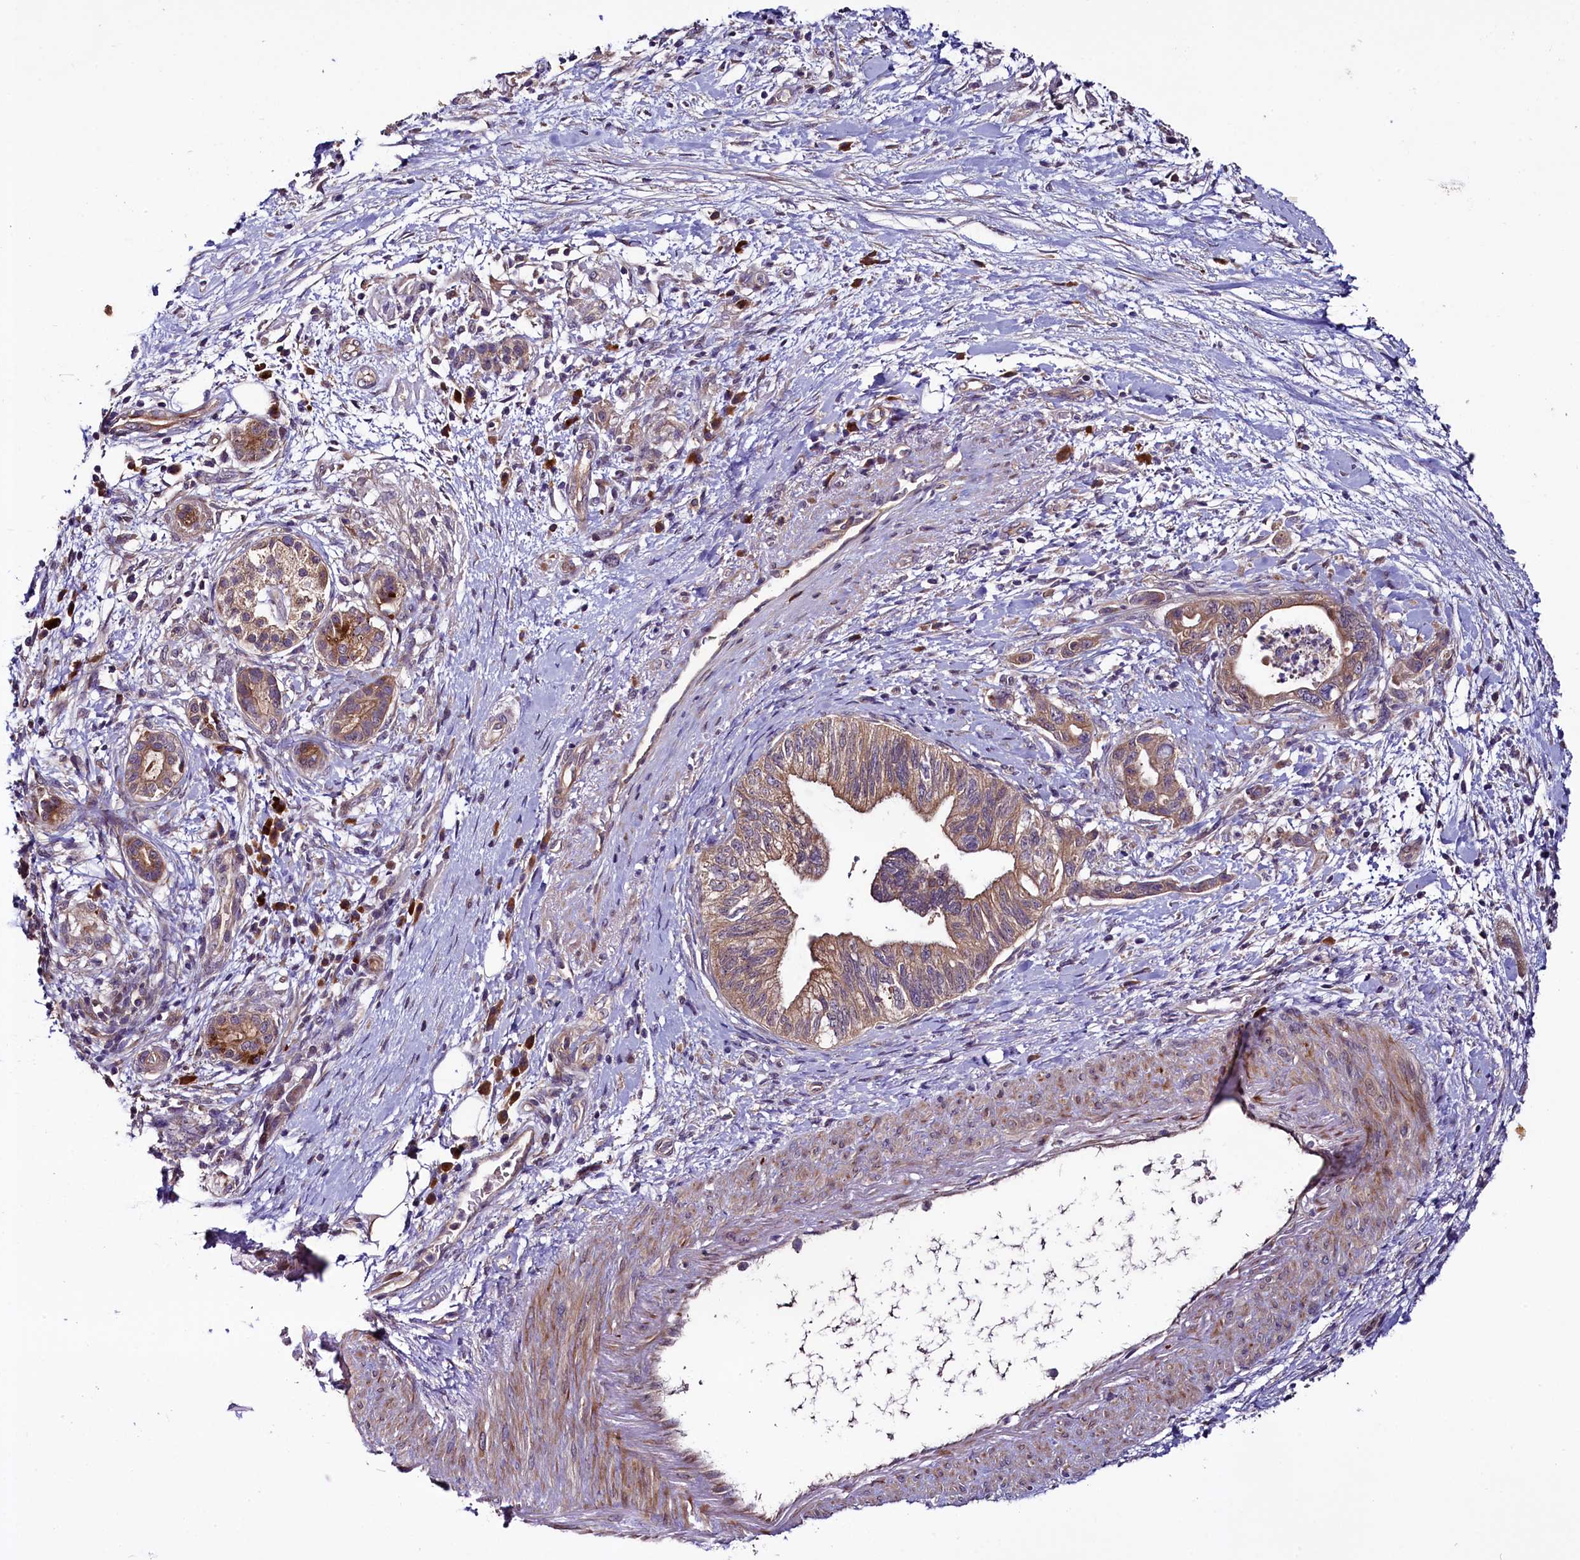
{"staining": {"intensity": "moderate", "quantity": ">75%", "location": "cytoplasmic/membranous"}, "tissue": "pancreatic cancer", "cell_type": "Tumor cells", "image_type": "cancer", "snomed": [{"axis": "morphology", "description": "Adenocarcinoma, NOS"}, {"axis": "topography", "description": "Pancreas"}], "caption": "Protein staining of pancreatic adenocarcinoma tissue shows moderate cytoplasmic/membranous expression in approximately >75% of tumor cells.", "gene": "RPUSD2", "patient": {"sex": "female", "age": 73}}